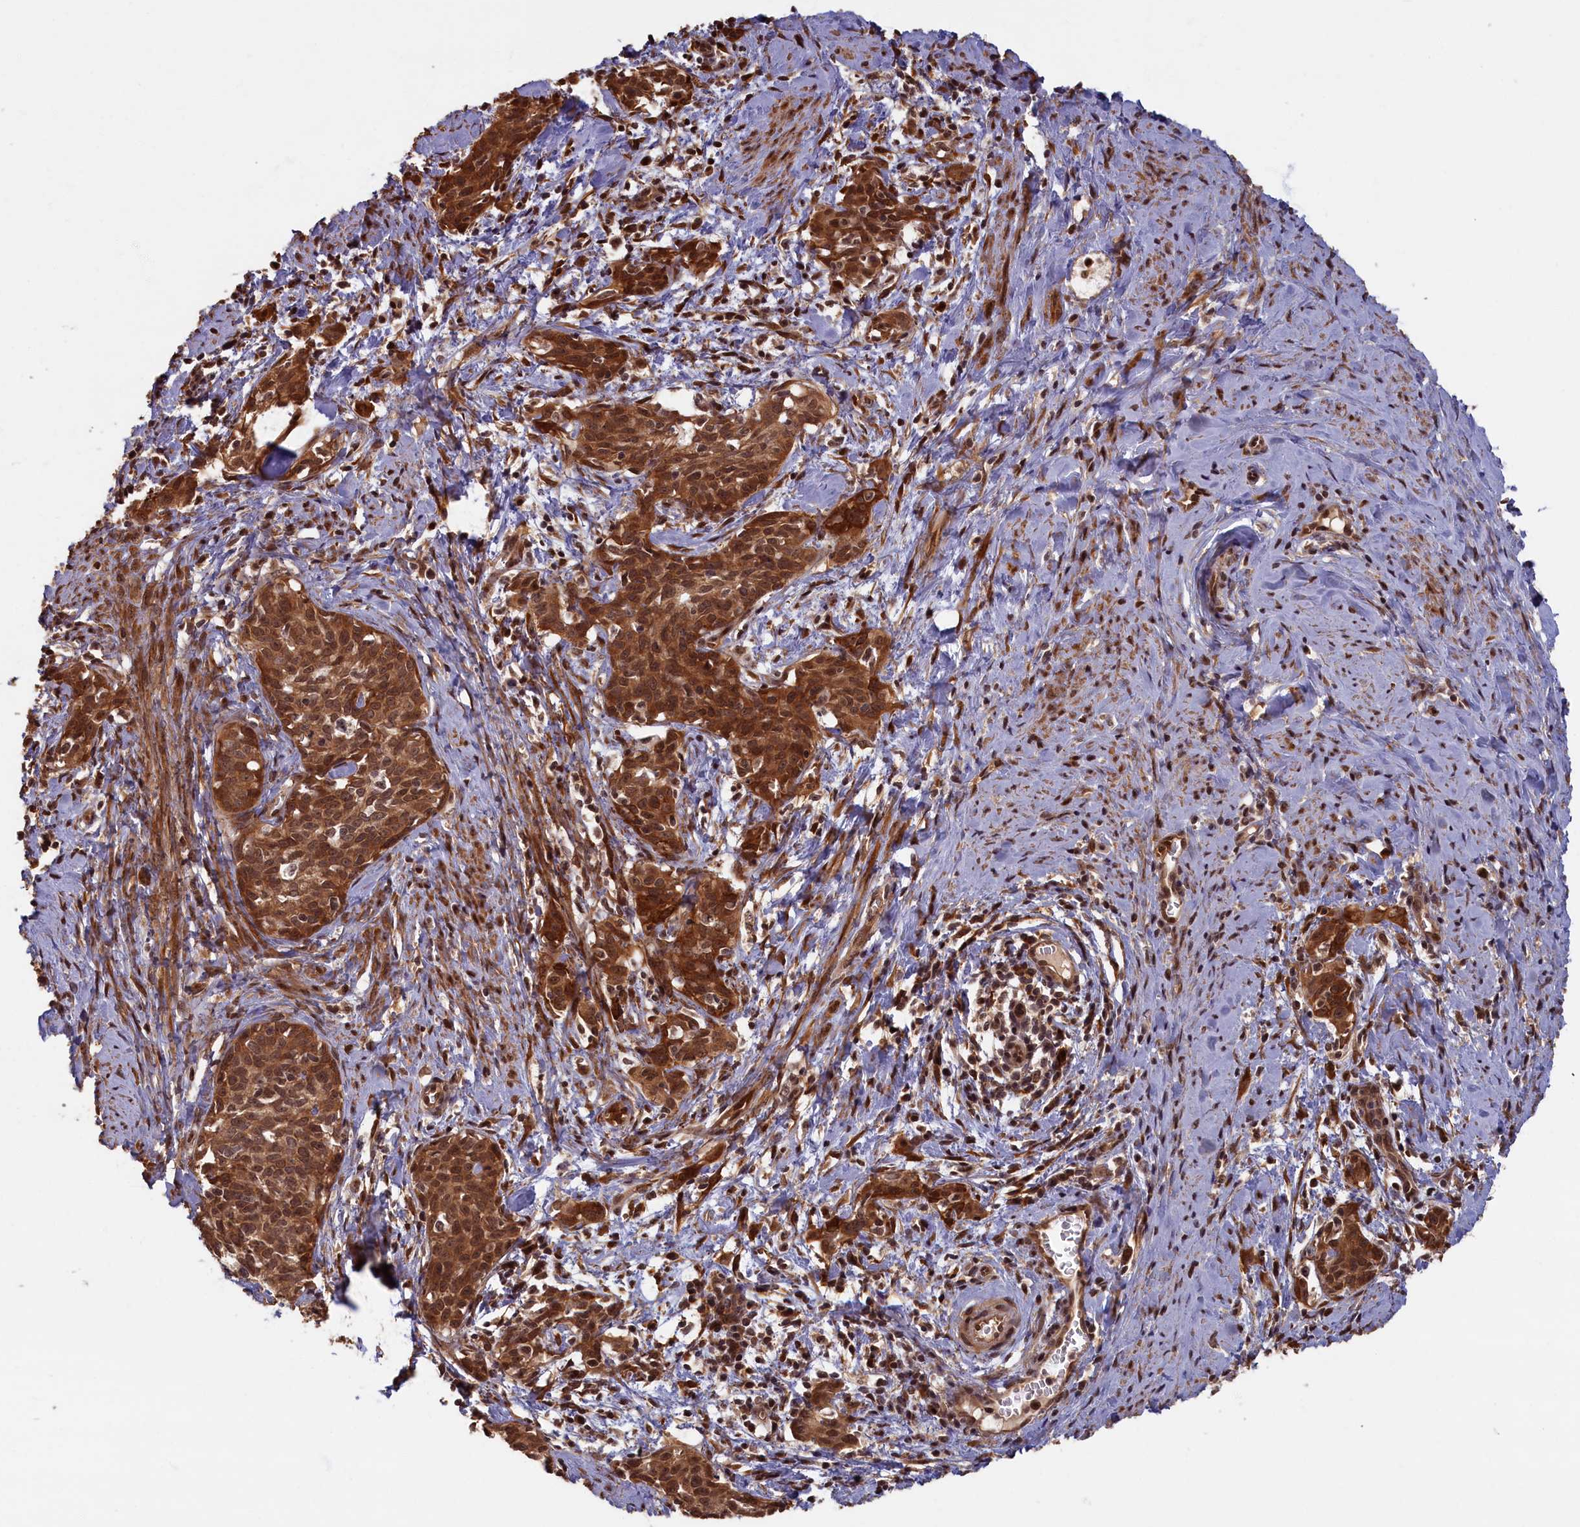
{"staining": {"intensity": "strong", "quantity": ">75%", "location": "cytoplasmic/membranous,nuclear"}, "tissue": "cervical cancer", "cell_type": "Tumor cells", "image_type": "cancer", "snomed": [{"axis": "morphology", "description": "Squamous cell carcinoma, NOS"}, {"axis": "topography", "description": "Cervix"}], "caption": "Tumor cells demonstrate high levels of strong cytoplasmic/membranous and nuclear positivity in approximately >75% of cells in squamous cell carcinoma (cervical).", "gene": "HIF3A", "patient": {"sex": "female", "age": 52}}